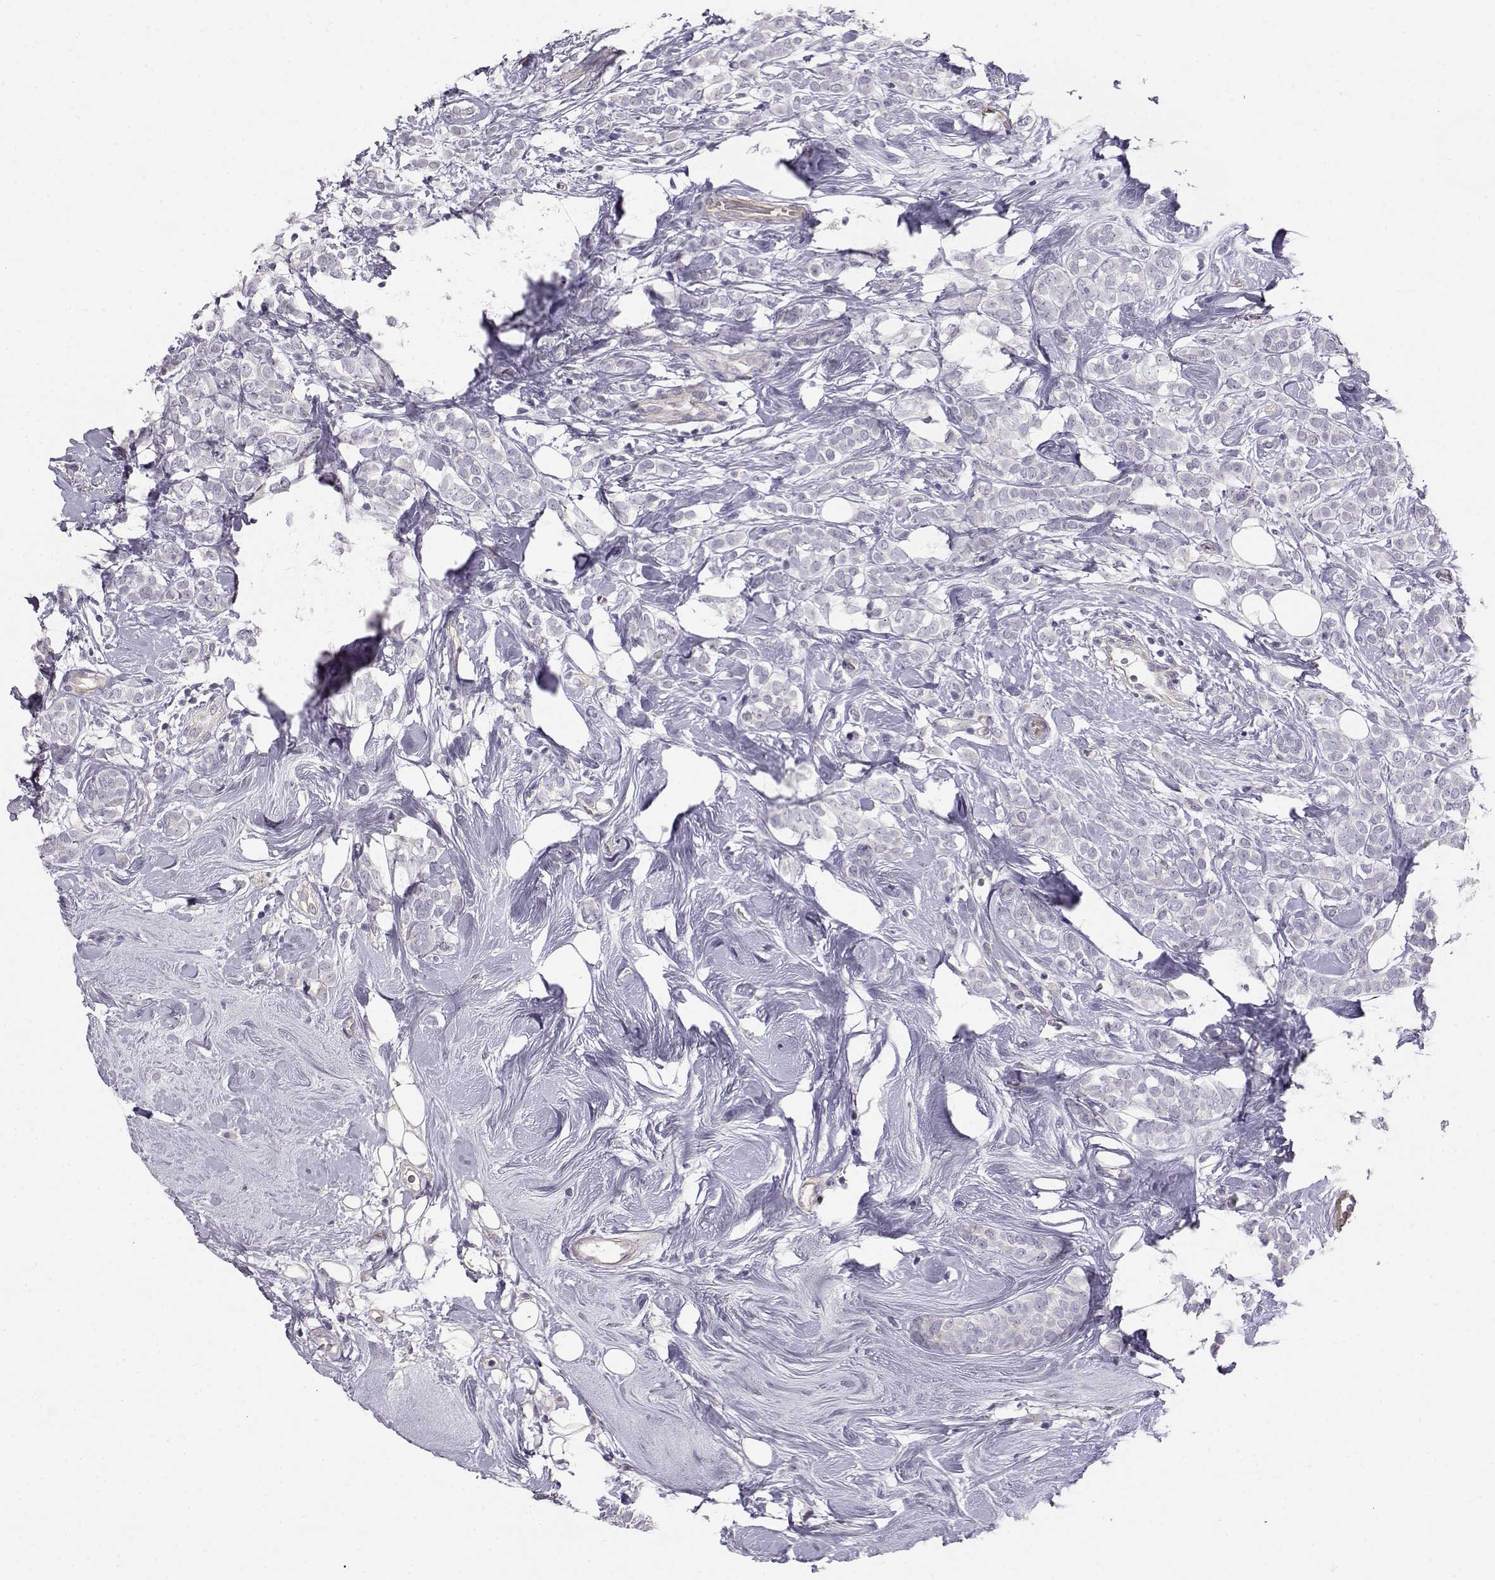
{"staining": {"intensity": "negative", "quantity": "none", "location": "none"}, "tissue": "breast cancer", "cell_type": "Tumor cells", "image_type": "cancer", "snomed": [{"axis": "morphology", "description": "Lobular carcinoma"}, {"axis": "topography", "description": "Breast"}], "caption": "High power microscopy micrograph of an immunohistochemistry histopathology image of breast cancer, revealing no significant staining in tumor cells.", "gene": "ENDOU", "patient": {"sex": "female", "age": 49}}